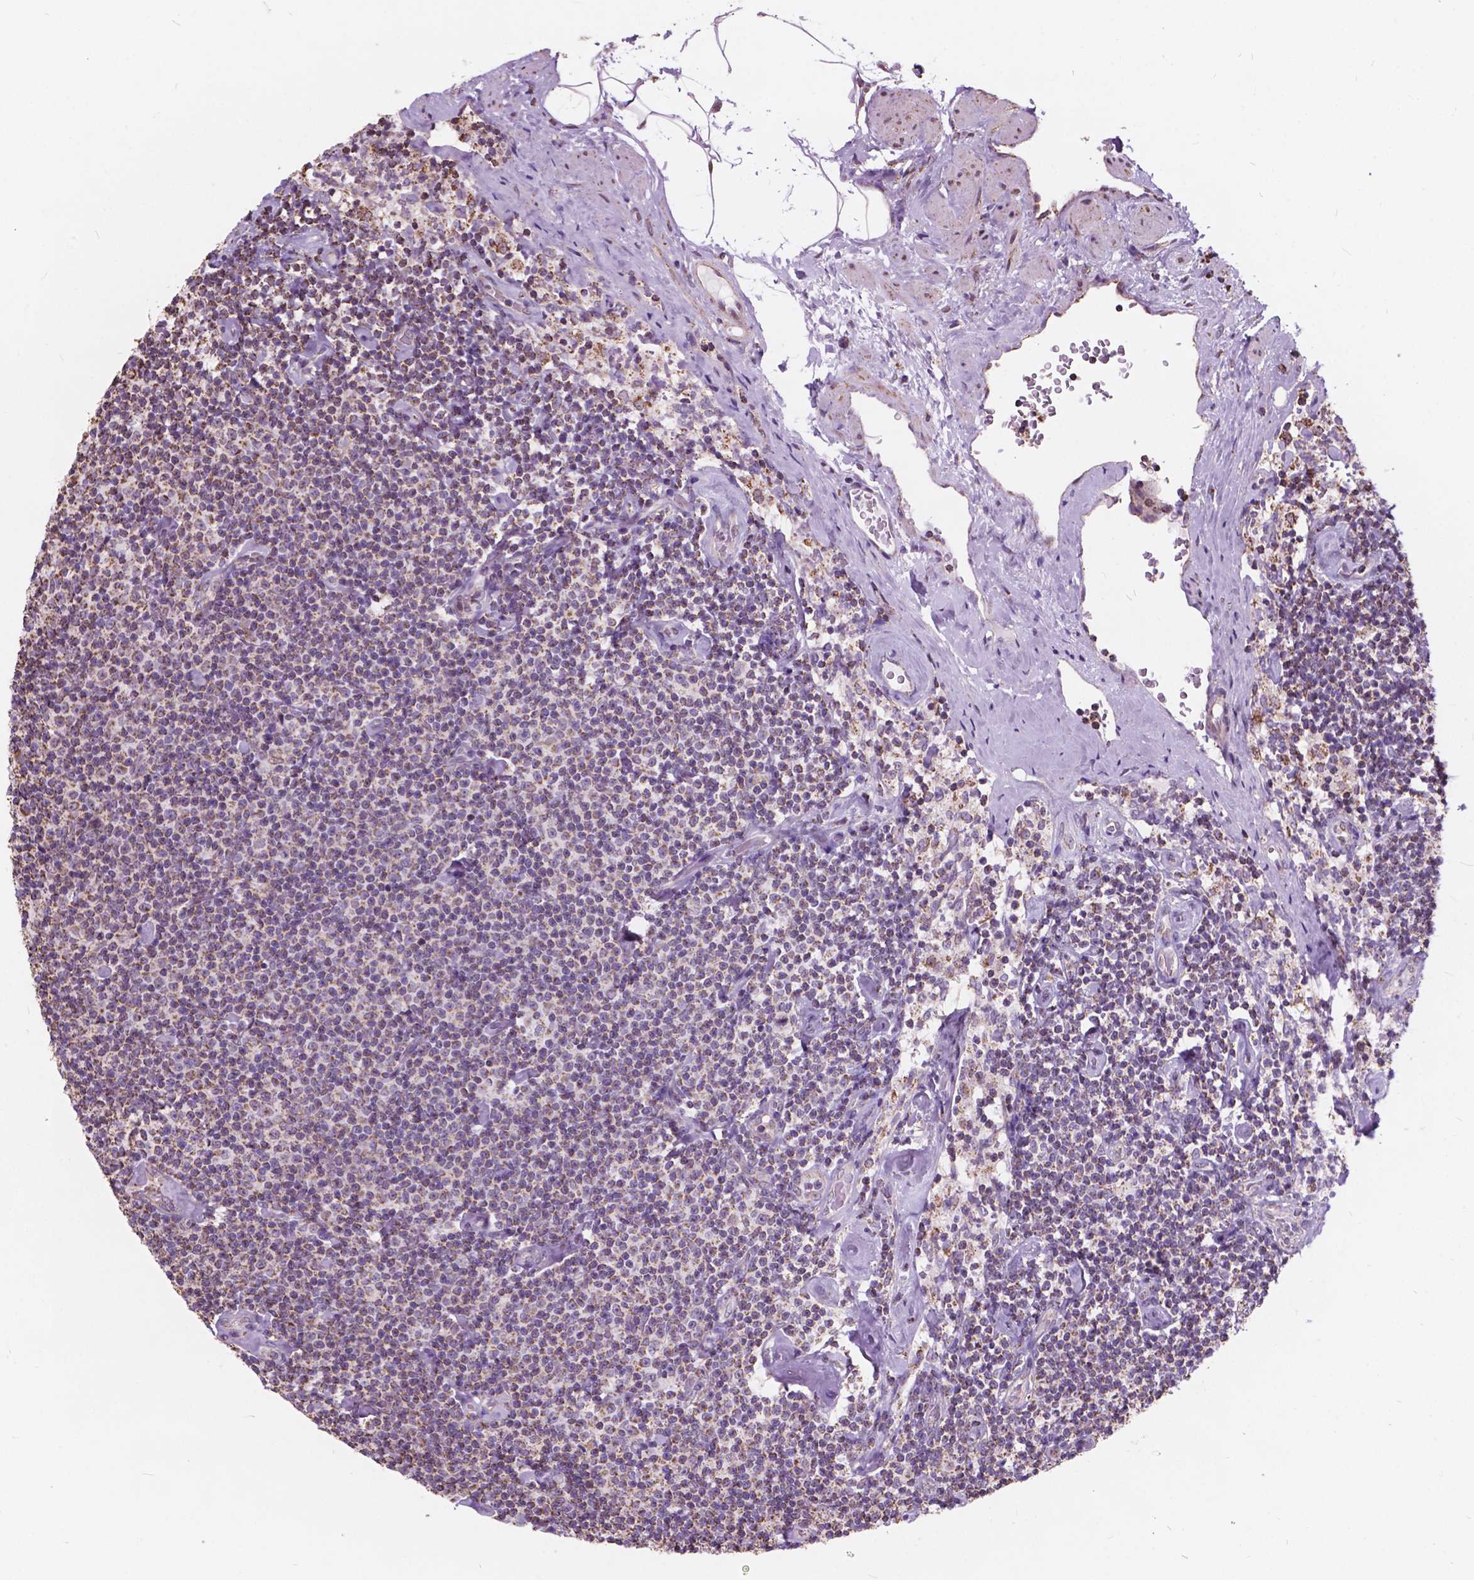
{"staining": {"intensity": "weak", "quantity": "25%-75%", "location": "cytoplasmic/membranous"}, "tissue": "lymphoma", "cell_type": "Tumor cells", "image_type": "cancer", "snomed": [{"axis": "morphology", "description": "Malignant lymphoma, non-Hodgkin's type, Low grade"}, {"axis": "topography", "description": "Lymph node"}], "caption": "DAB immunohistochemical staining of human low-grade malignant lymphoma, non-Hodgkin's type exhibits weak cytoplasmic/membranous protein expression in about 25%-75% of tumor cells.", "gene": "SCOC", "patient": {"sex": "male", "age": 81}}